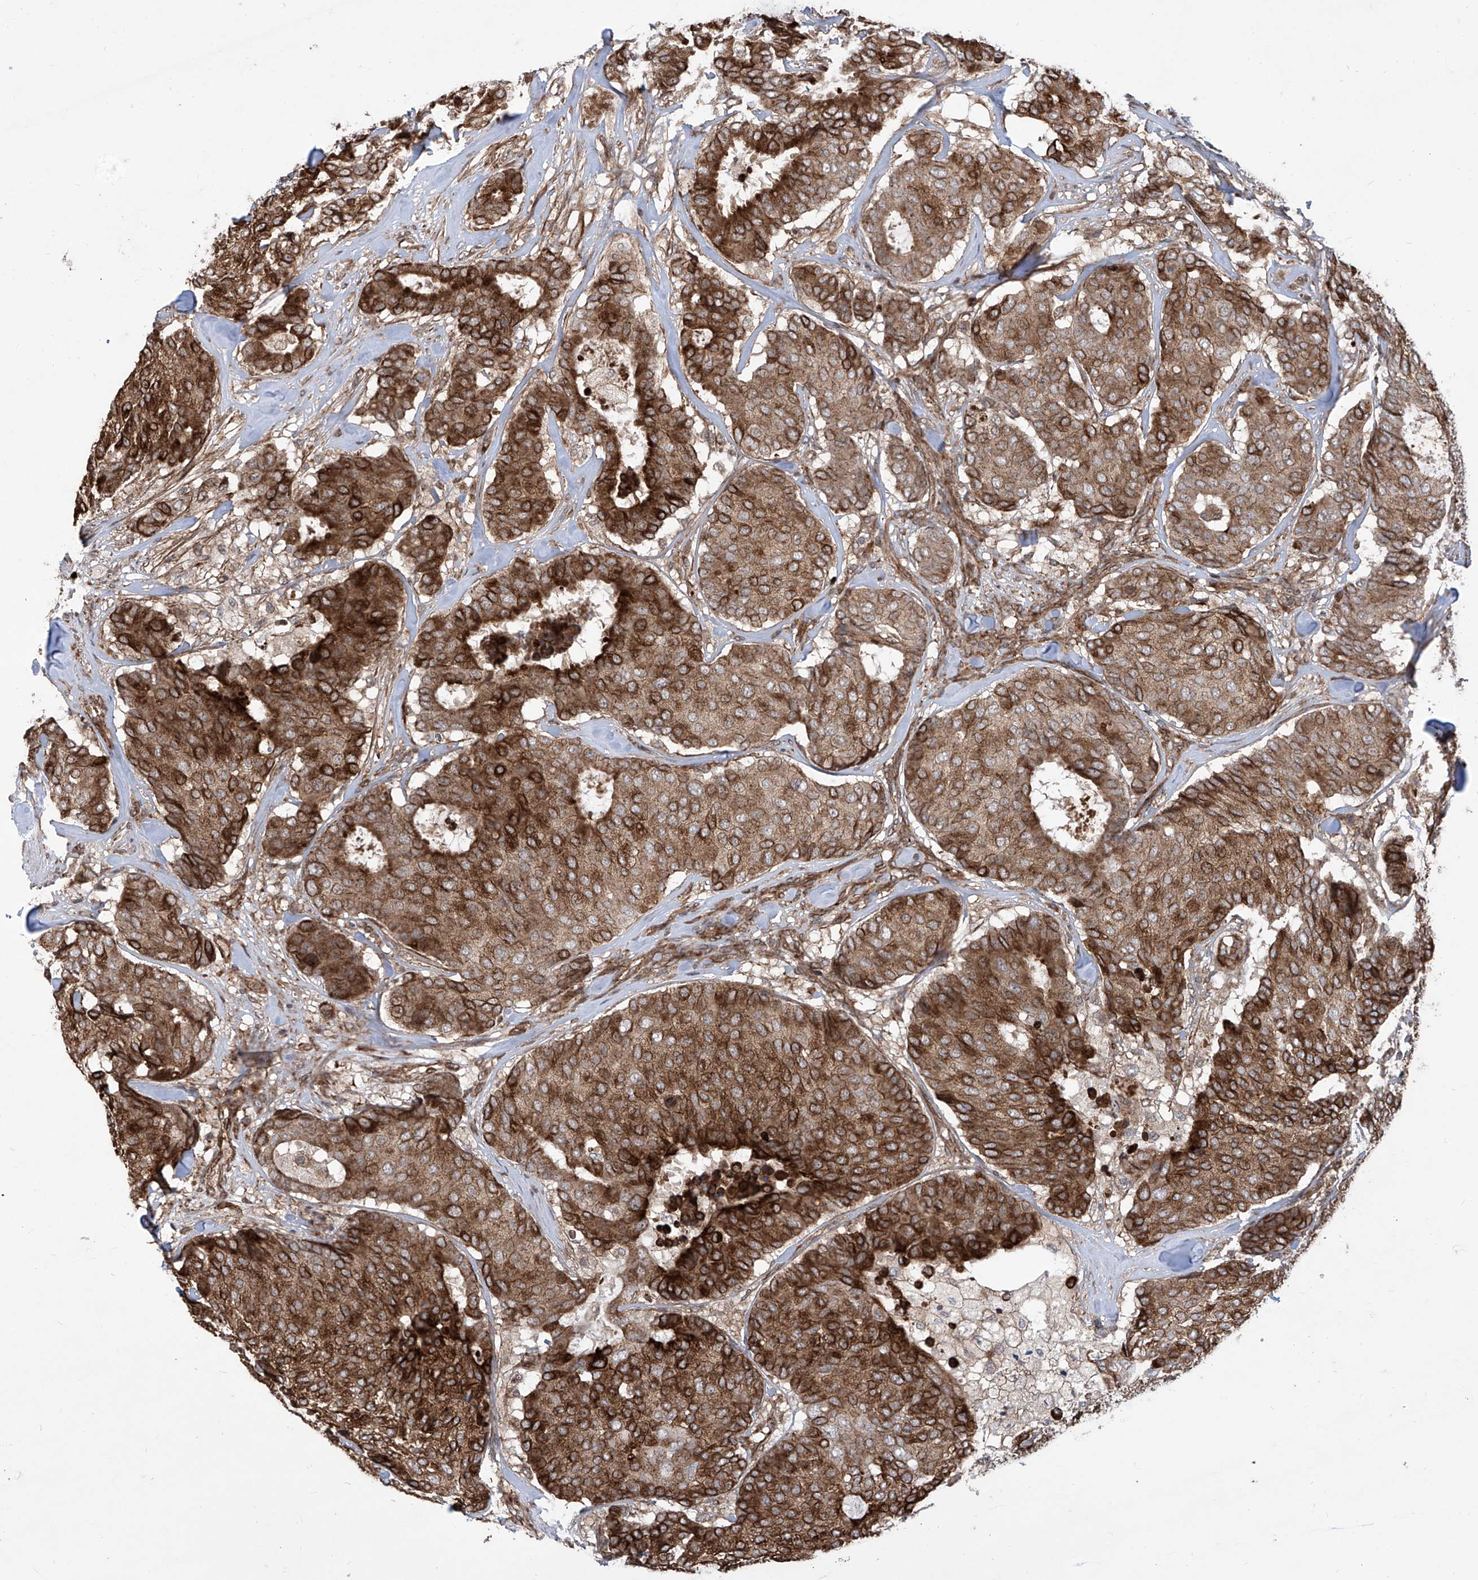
{"staining": {"intensity": "strong", "quantity": ">75%", "location": "cytoplasmic/membranous"}, "tissue": "breast cancer", "cell_type": "Tumor cells", "image_type": "cancer", "snomed": [{"axis": "morphology", "description": "Duct carcinoma"}, {"axis": "topography", "description": "Breast"}], "caption": "This is an image of IHC staining of breast intraductal carcinoma, which shows strong expression in the cytoplasmic/membranous of tumor cells.", "gene": "APAF1", "patient": {"sex": "female", "age": 75}}